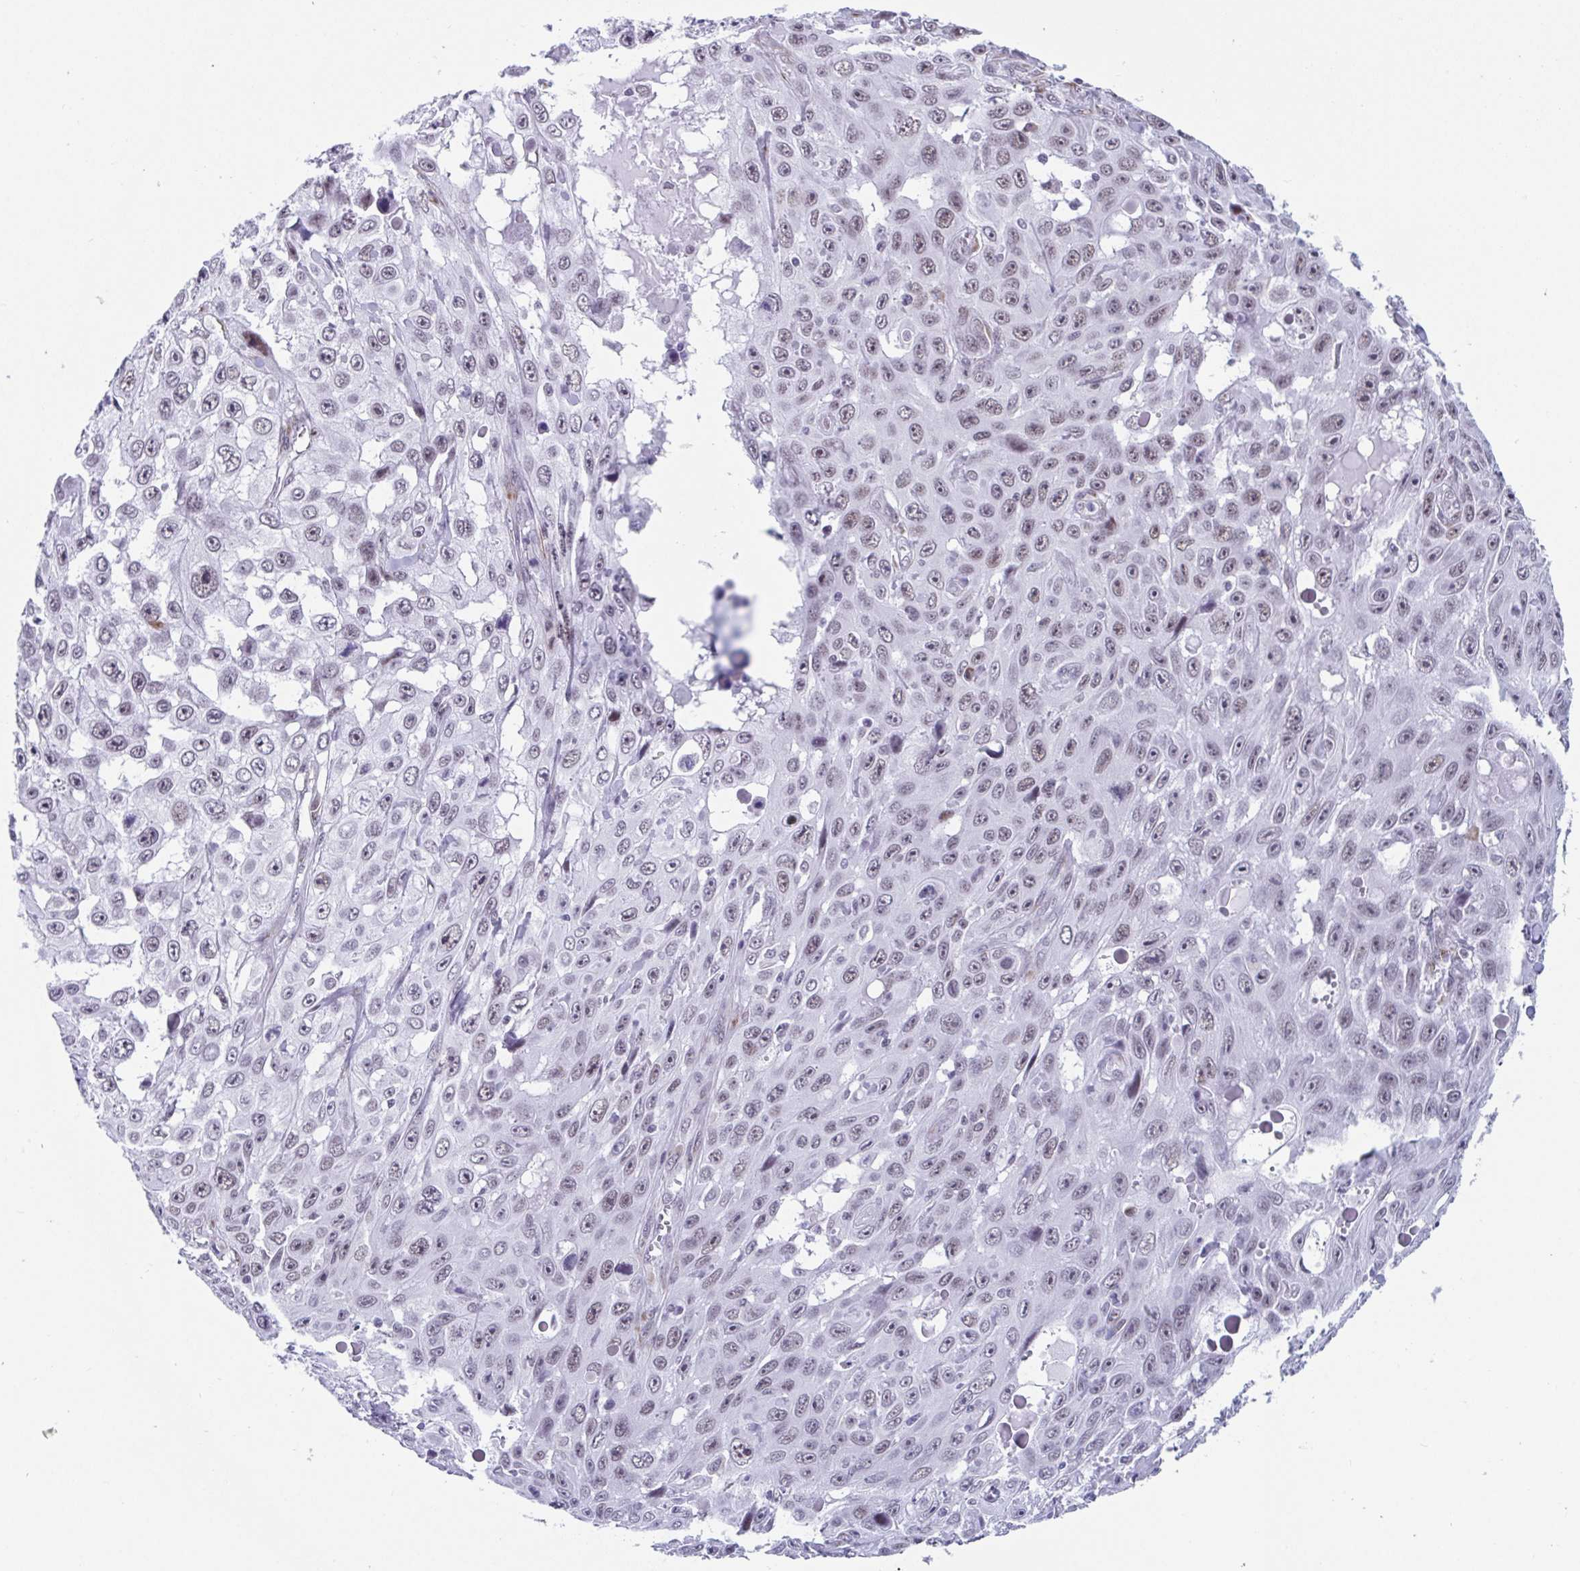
{"staining": {"intensity": "weak", "quantity": "25%-75%", "location": "nuclear"}, "tissue": "skin cancer", "cell_type": "Tumor cells", "image_type": "cancer", "snomed": [{"axis": "morphology", "description": "Squamous cell carcinoma, NOS"}, {"axis": "topography", "description": "Skin"}], "caption": "An IHC image of tumor tissue is shown. Protein staining in brown shows weak nuclear positivity in skin cancer (squamous cell carcinoma) within tumor cells. (DAB (3,3'-diaminobenzidine) IHC with brightfield microscopy, high magnification).", "gene": "WDR72", "patient": {"sex": "male", "age": 82}}